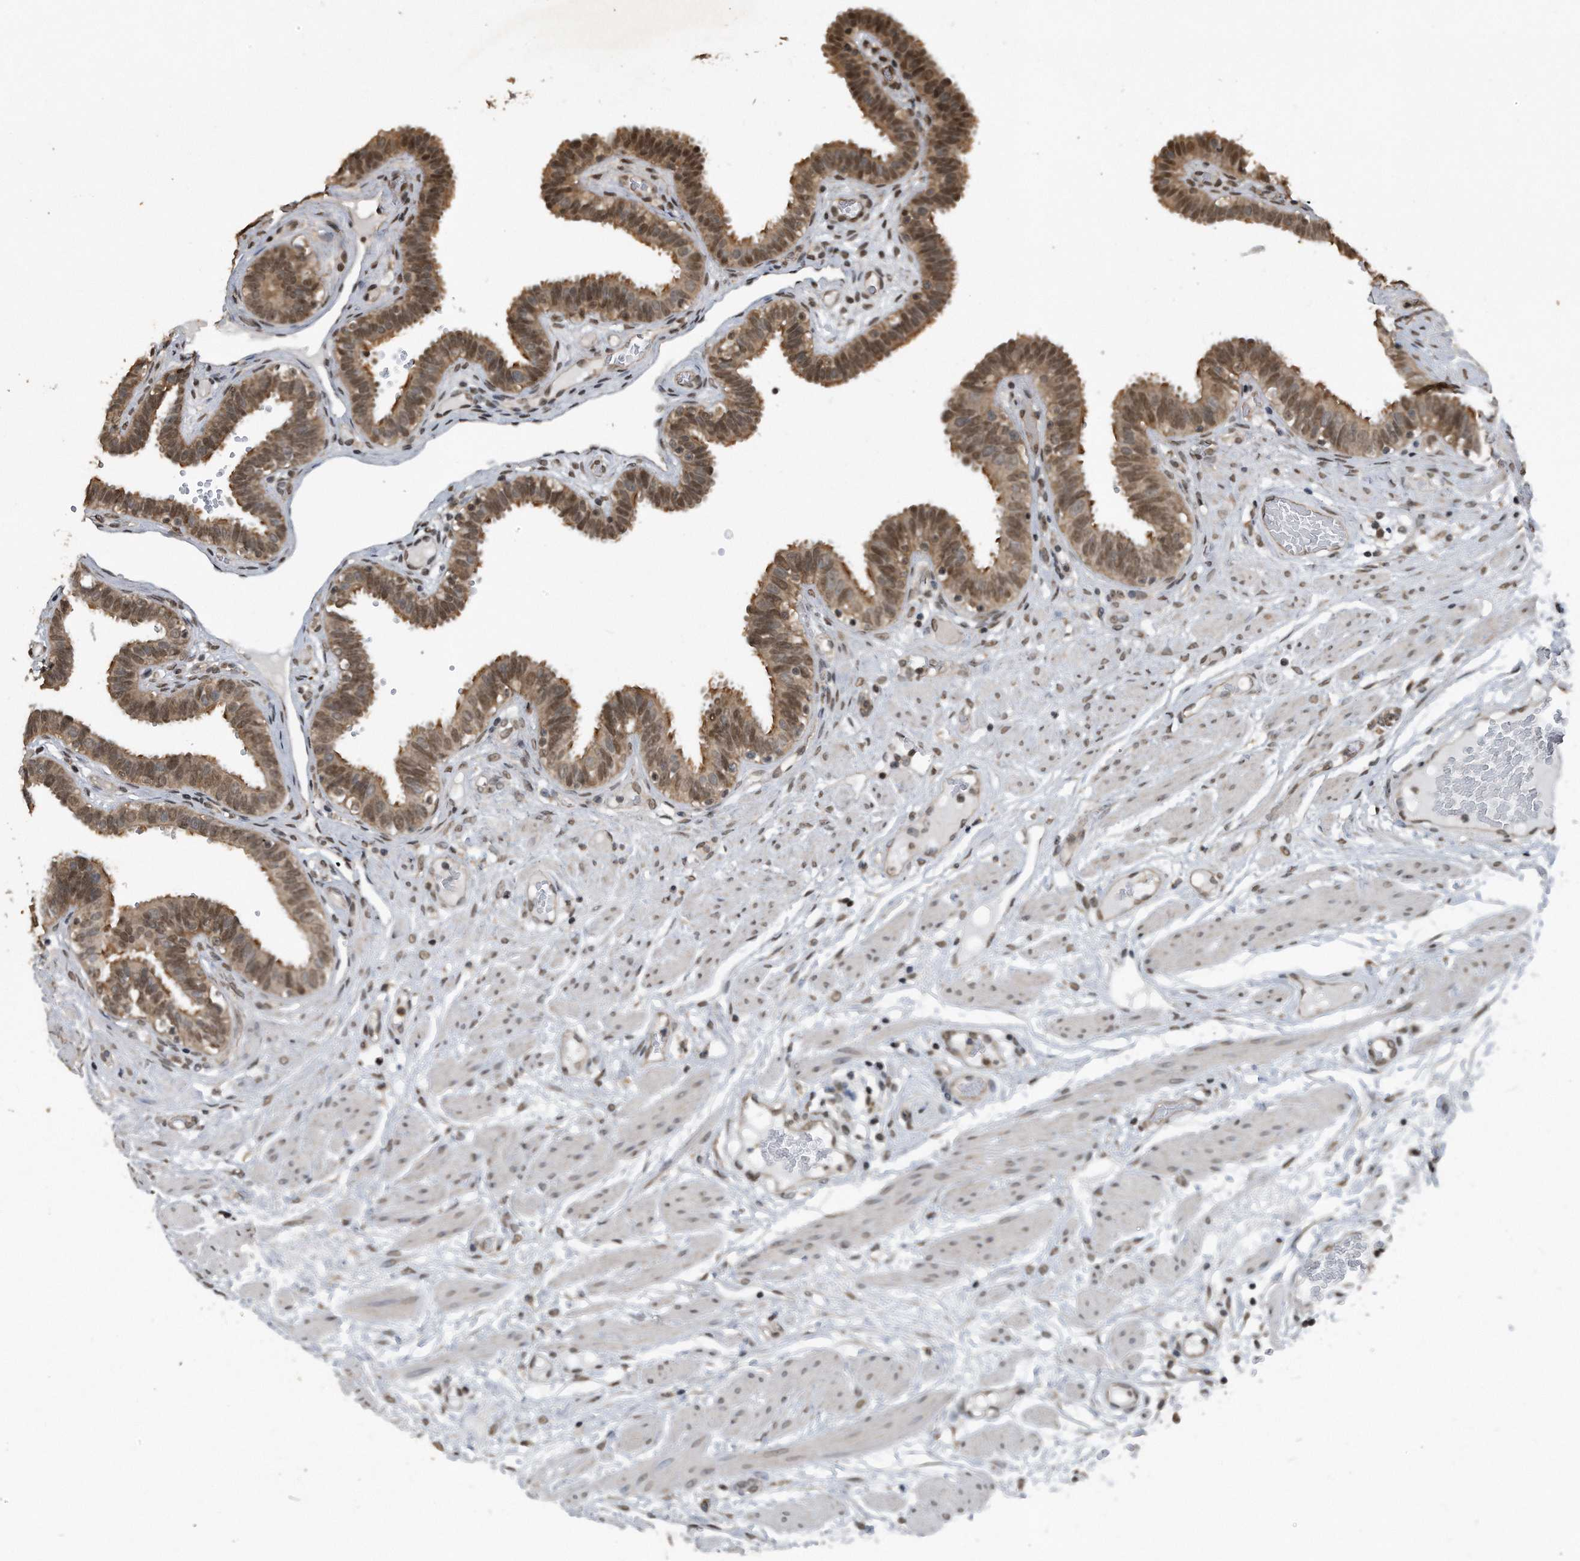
{"staining": {"intensity": "moderate", "quantity": ">75%", "location": "cytoplasmic/membranous,nuclear"}, "tissue": "fallopian tube", "cell_type": "Glandular cells", "image_type": "normal", "snomed": [{"axis": "morphology", "description": "Normal tissue, NOS"}, {"axis": "topography", "description": "Fallopian tube"}, {"axis": "topography", "description": "Placenta"}], "caption": "Glandular cells reveal medium levels of moderate cytoplasmic/membranous,nuclear positivity in about >75% of cells in benign human fallopian tube.", "gene": "CRYZL1", "patient": {"sex": "female", "age": 32}}